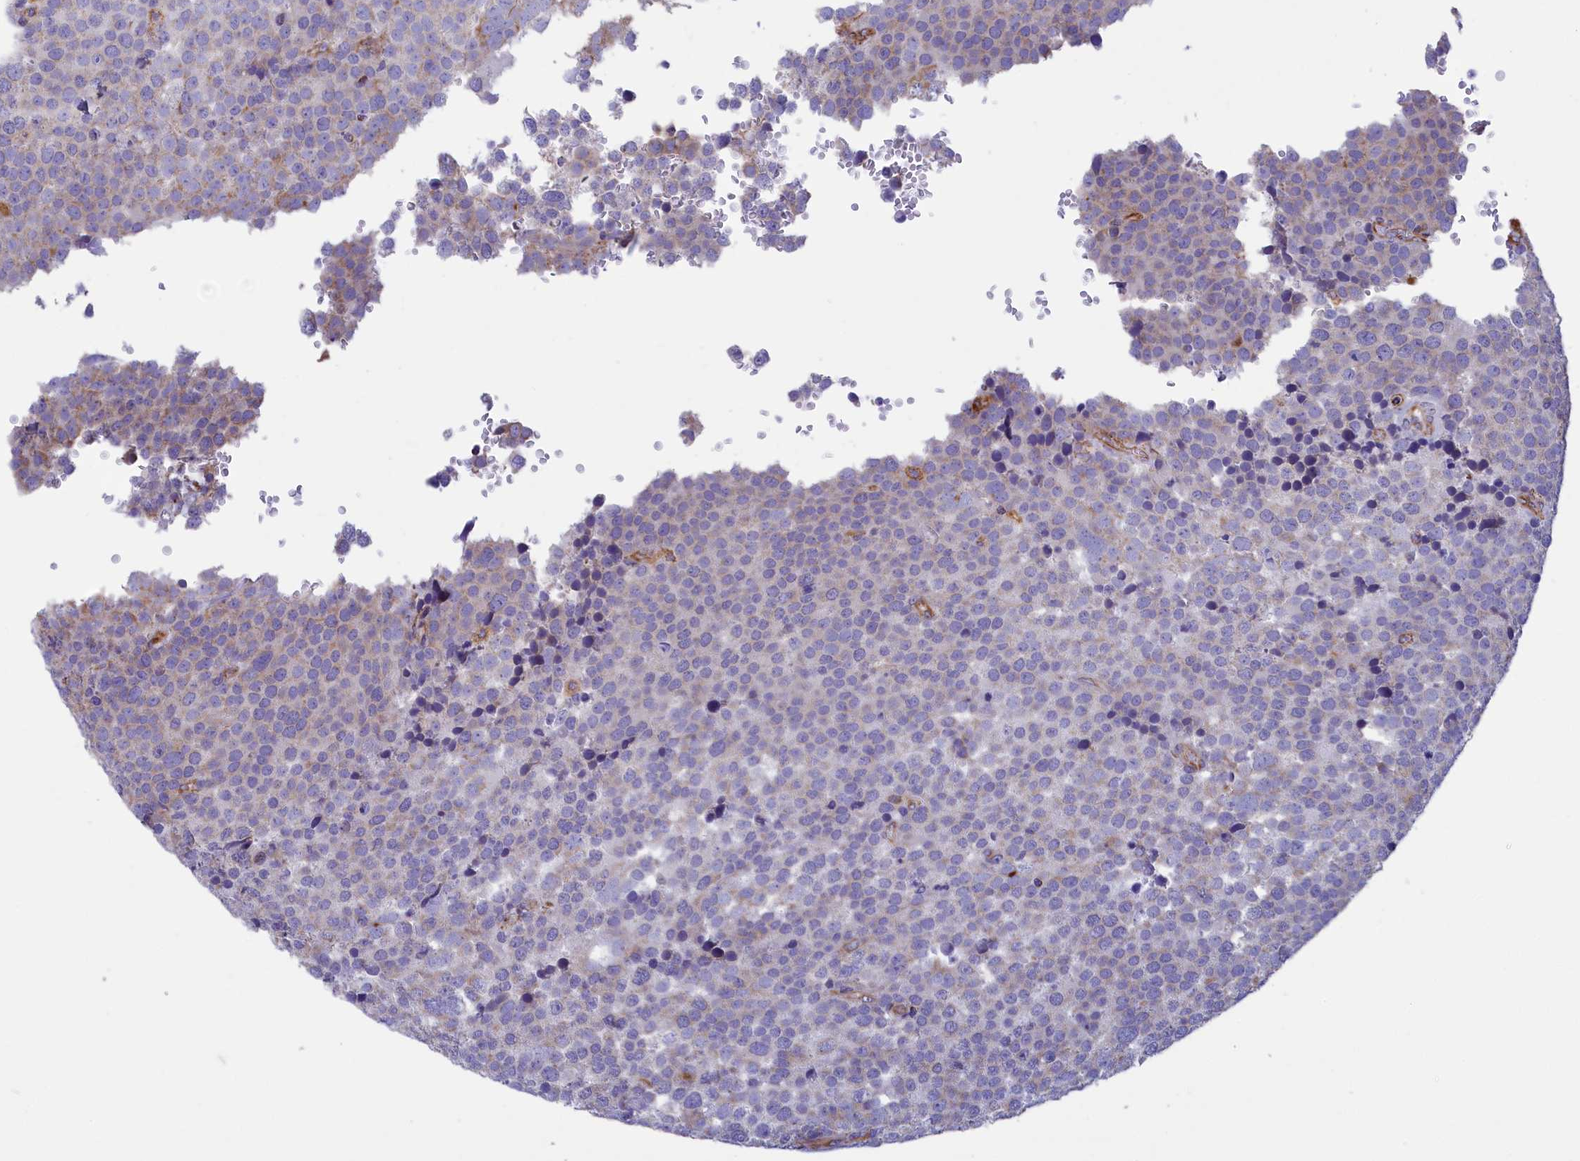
{"staining": {"intensity": "negative", "quantity": "none", "location": "none"}, "tissue": "testis cancer", "cell_type": "Tumor cells", "image_type": "cancer", "snomed": [{"axis": "morphology", "description": "Seminoma, NOS"}, {"axis": "topography", "description": "Testis"}], "caption": "Tumor cells show no significant expression in testis cancer. (Stains: DAB immunohistochemistry (IHC) with hematoxylin counter stain, Microscopy: brightfield microscopy at high magnification).", "gene": "GATB", "patient": {"sex": "male", "age": 71}}